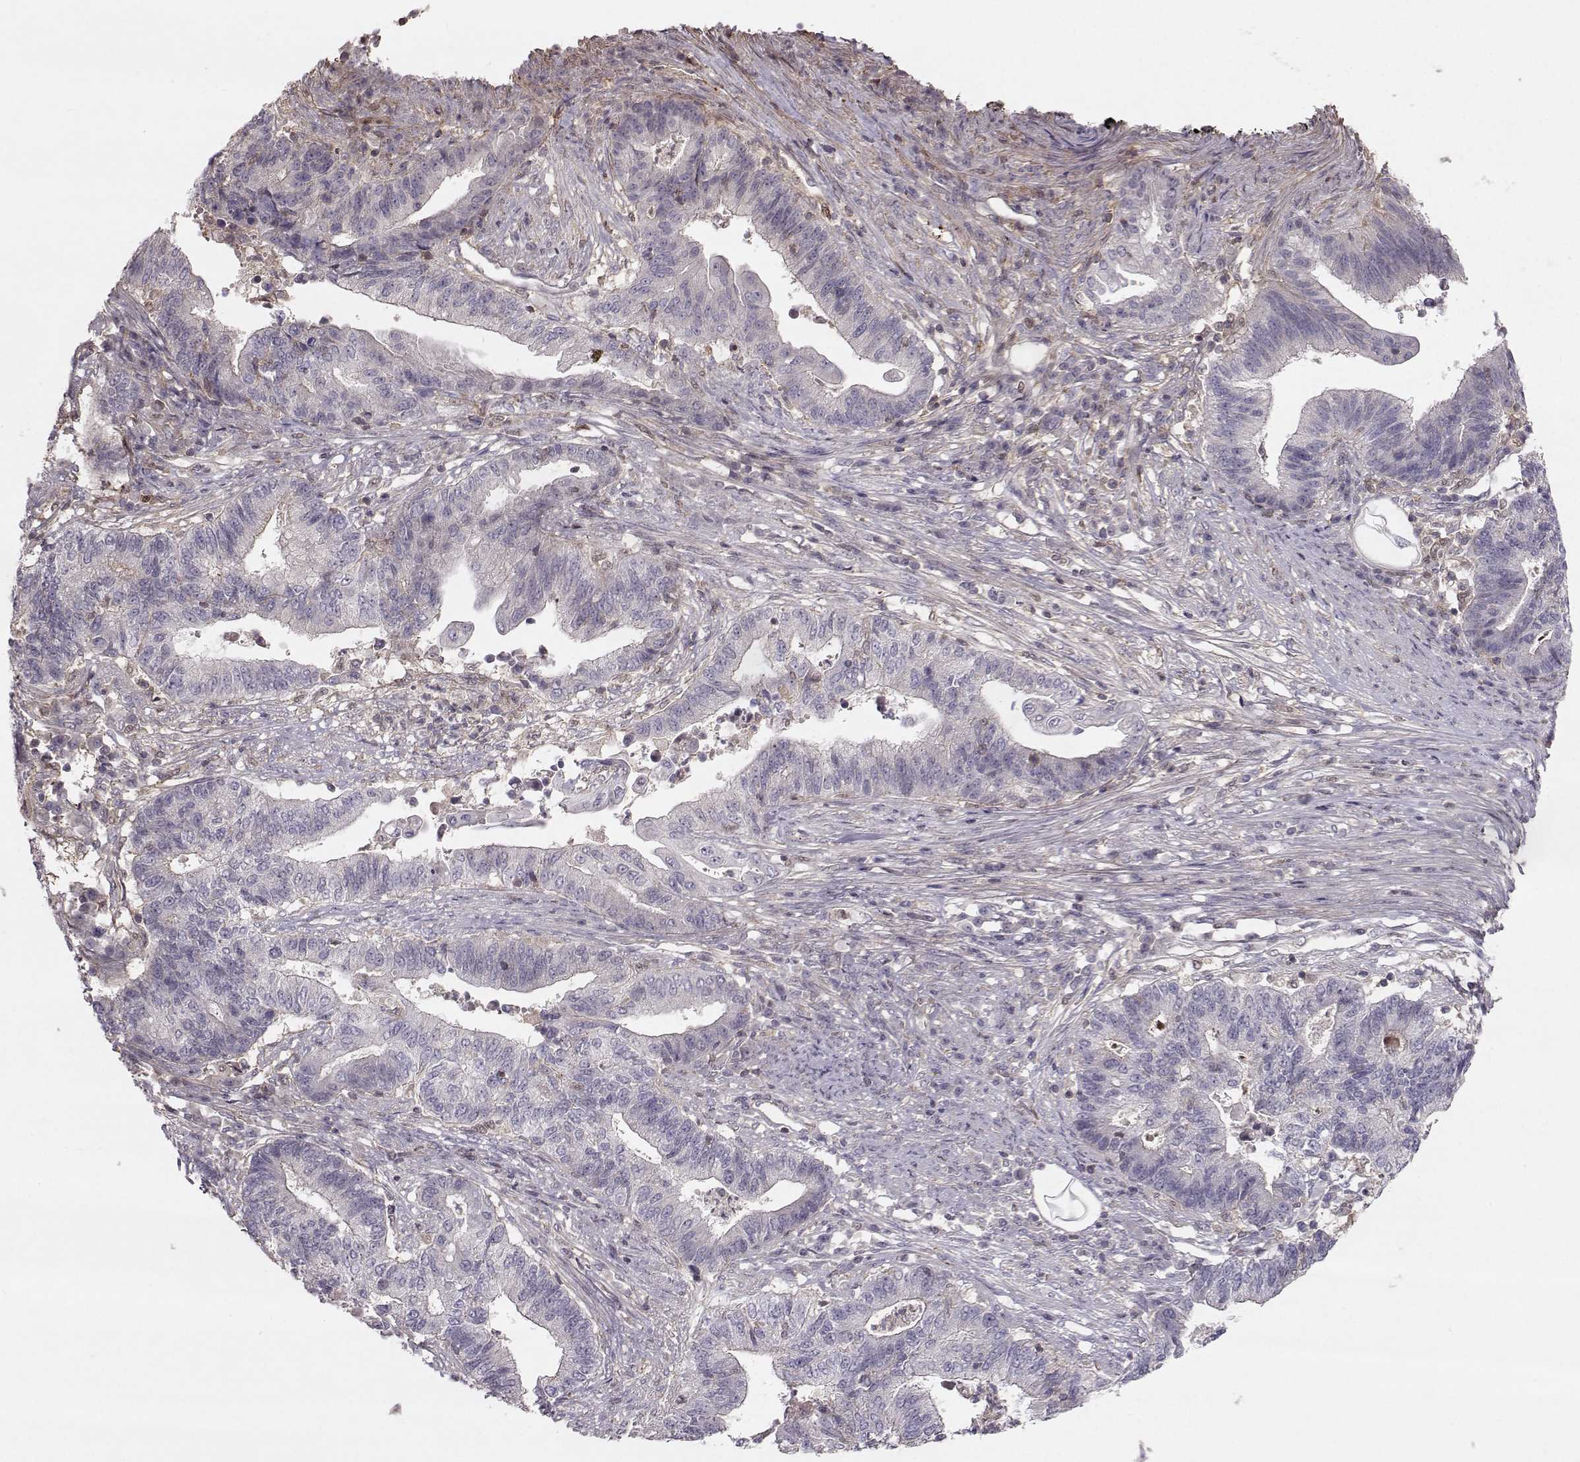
{"staining": {"intensity": "negative", "quantity": "none", "location": "none"}, "tissue": "endometrial cancer", "cell_type": "Tumor cells", "image_type": "cancer", "snomed": [{"axis": "morphology", "description": "Adenocarcinoma, NOS"}, {"axis": "topography", "description": "Uterus"}, {"axis": "topography", "description": "Endometrium"}], "caption": "Immunohistochemical staining of endometrial adenocarcinoma exhibits no significant staining in tumor cells.", "gene": "ASB16", "patient": {"sex": "female", "age": 54}}